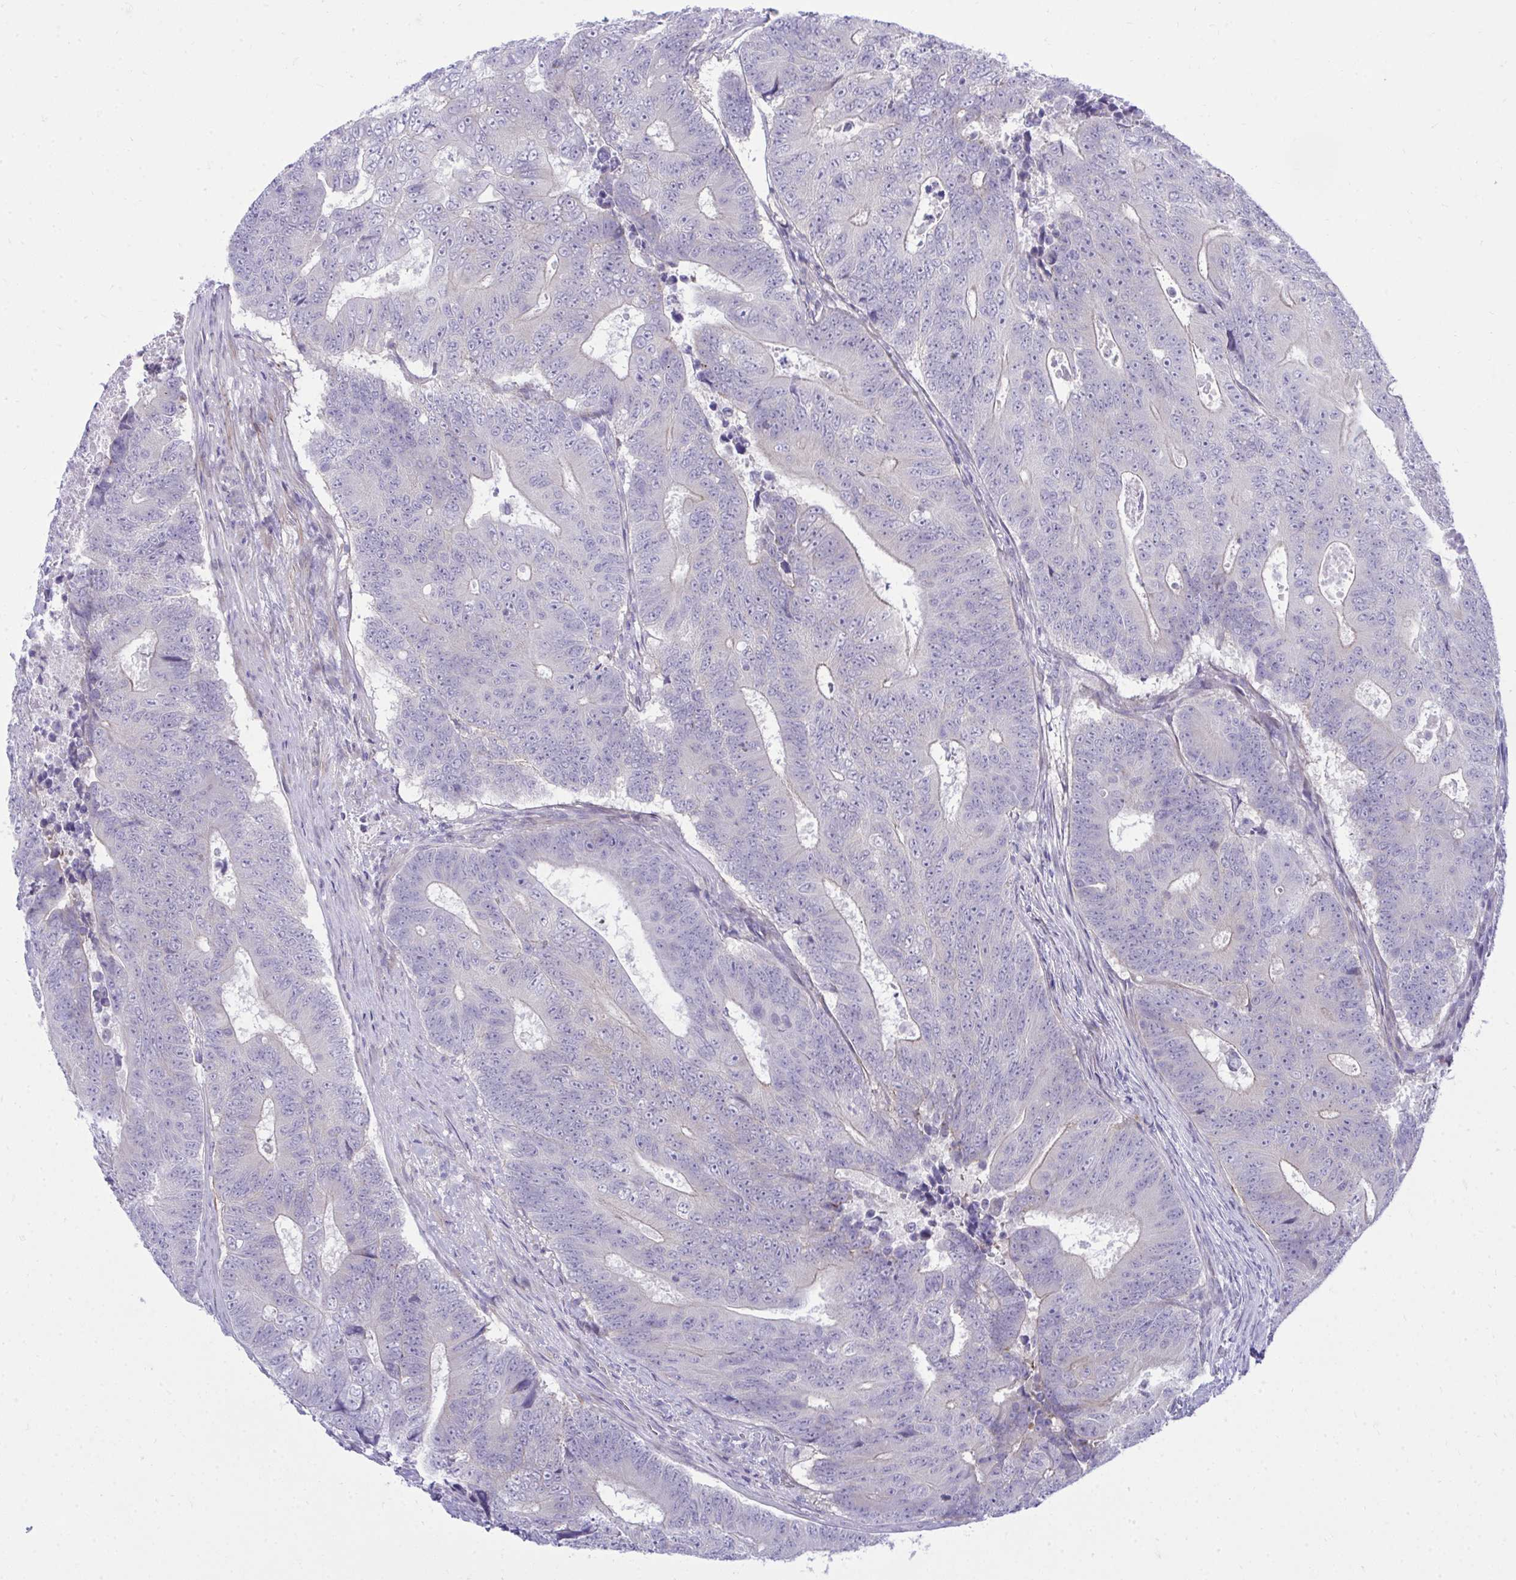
{"staining": {"intensity": "weak", "quantity": "<25%", "location": "cytoplasmic/membranous"}, "tissue": "colorectal cancer", "cell_type": "Tumor cells", "image_type": "cancer", "snomed": [{"axis": "morphology", "description": "Adenocarcinoma, NOS"}, {"axis": "topography", "description": "Colon"}], "caption": "Tumor cells show no significant protein expression in adenocarcinoma (colorectal).", "gene": "MED9", "patient": {"sex": "female", "age": 48}}